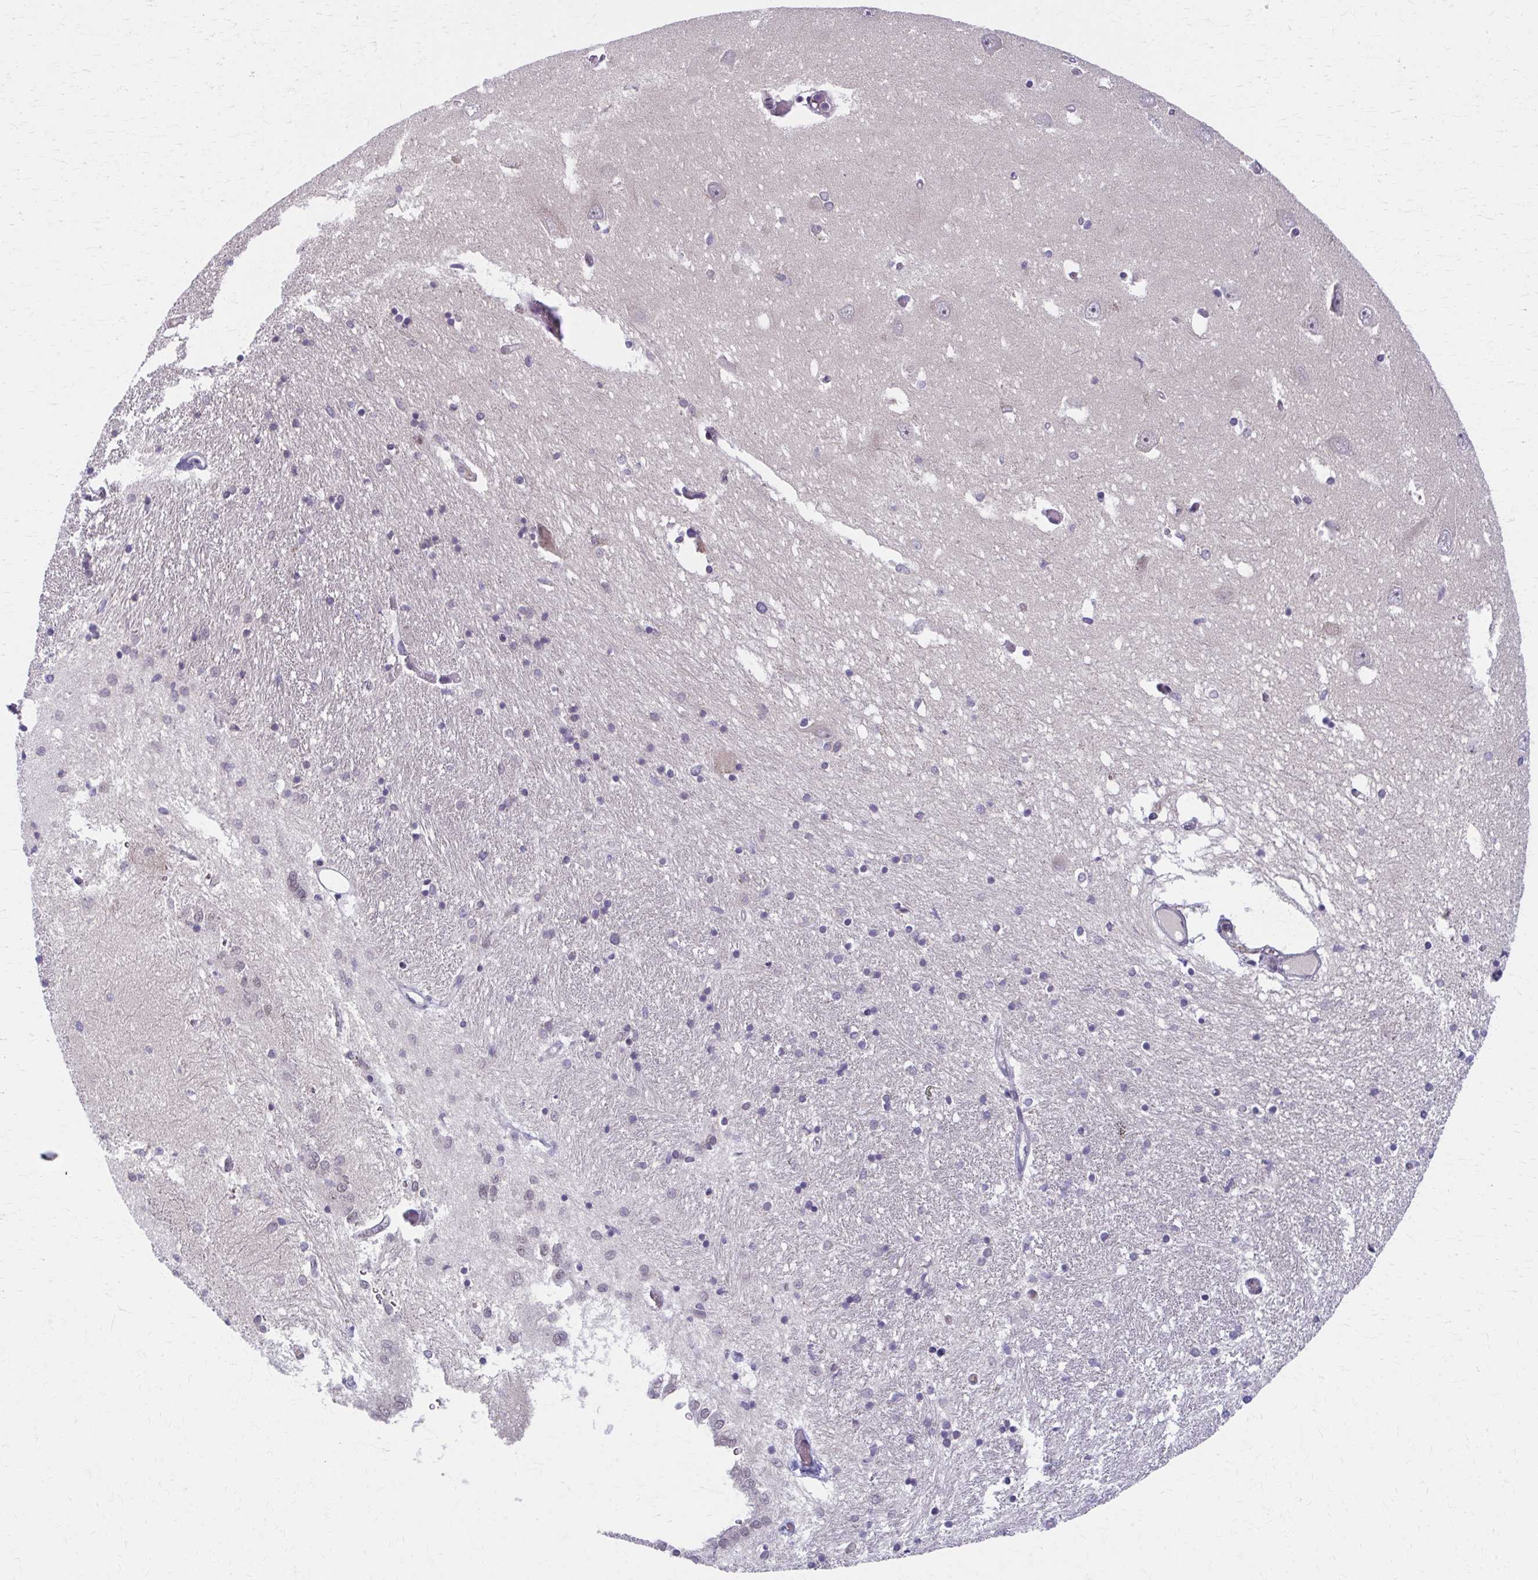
{"staining": {"intensity": "negative", "quantity": "none", "location": "none"}, "tissue": "caudate", "cell_type": "Glial cells", "image_type": "normal", "snomed": [{"axis": "morphology", "description": "Normal tissue, NOS"}, {"axis": "topography", "description": "Lateral ventricle wall"}, {"axis": "topography", "description": "Hippocampus"}], "caption": "This is an immunohistochemistry (IHC) histopathology image of unremarkable caudate. There is no staining in glial cells.", "gene": "SETBP1", "patient": {"sex": "female", "age": 63}}